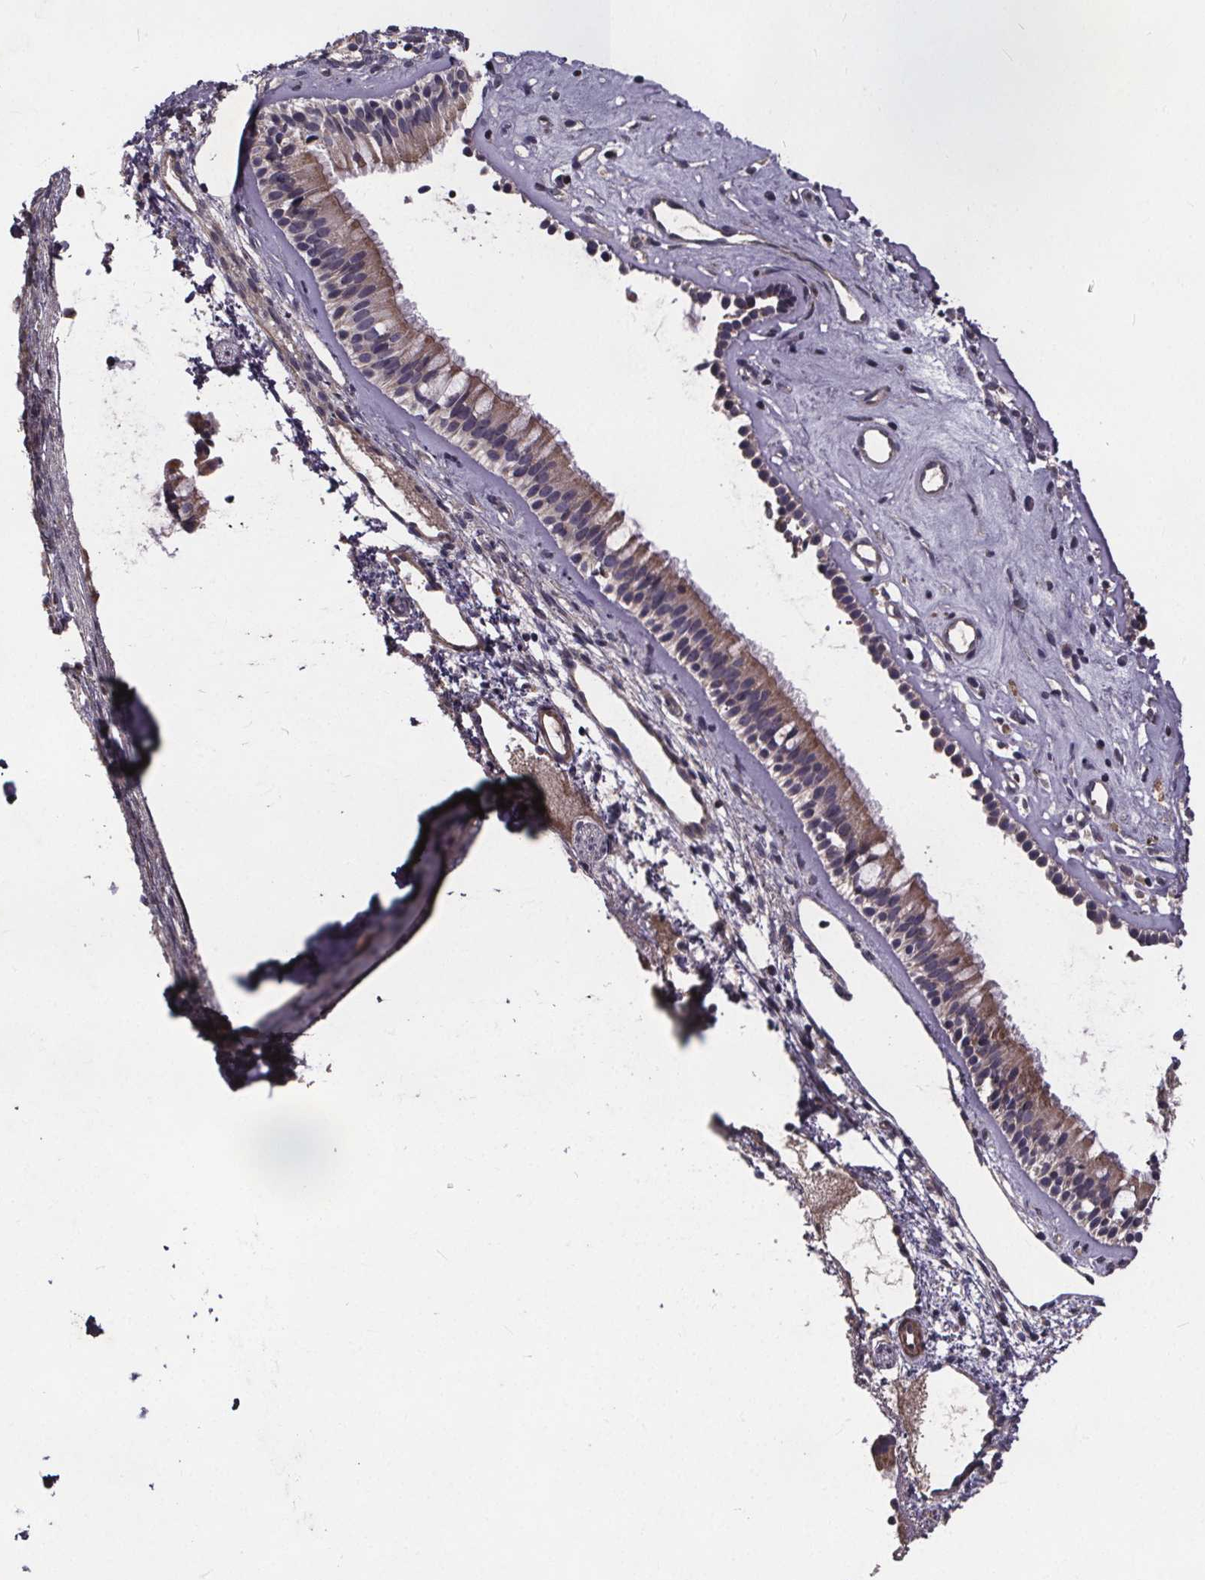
{"staining": {"intensity": "moderate", "quantity": "25%-75%", "location": "cytoplasmic/membranous"}, "tissue": "nasopharynx", "cell_type": "Respiratory epithelial cells", "image_type": "normal", "snomed": [{"axis": "morphology", "description": "Normal tissue, NOS"}, {"axis": "topography", "description": "Nasopharynx"}], "caption": "A histopathology image of human nasopharynx stained for a protein displays moderate cytoplasmic/membranous brown staining in respiratory epithelial cells. (IHC, brightfield microscopy, high magnification).", "gene": "YME1L1", "patient": {"sex": "female", "age": 52}}